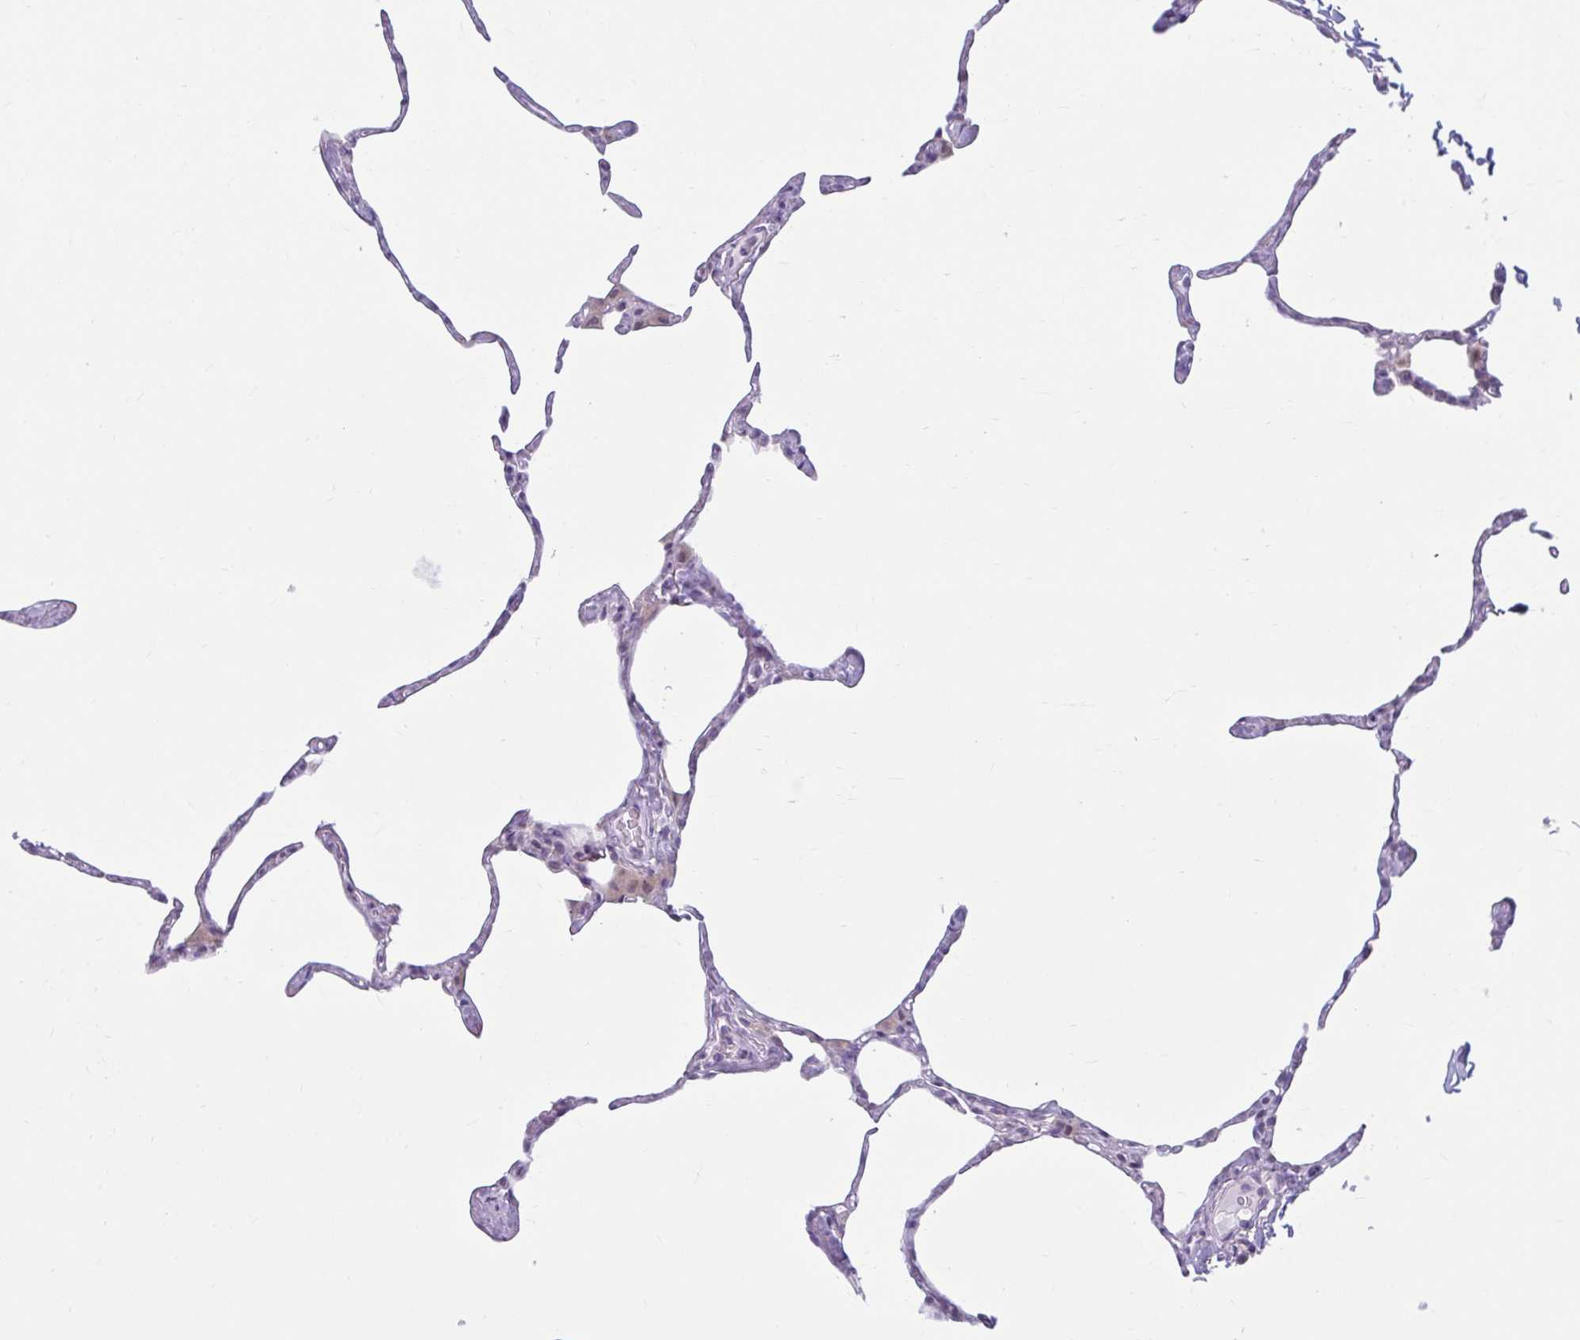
{"staining": {"intensity": "negative", "quantity": "none", "location": "none"}, "tissue": "lung", "cell_type": "Alveolar cells", "image_type": "normal", "snomed": [{"axis": "morphology", "description": "Normal tissue, NOS"}, {"axis": "topography", "description": "Lung"}], "caption": "Immunohistochemical staining of unremarkable human lung demonstrates no significant expression in alveolar cells. (DAB (3,3'-diaminobenzidine) immunohistochemistry visualized using brightfield microscopy, high magnification).", "gene": "FAM153A", "patient": {"sex": "male", "age": 65}}